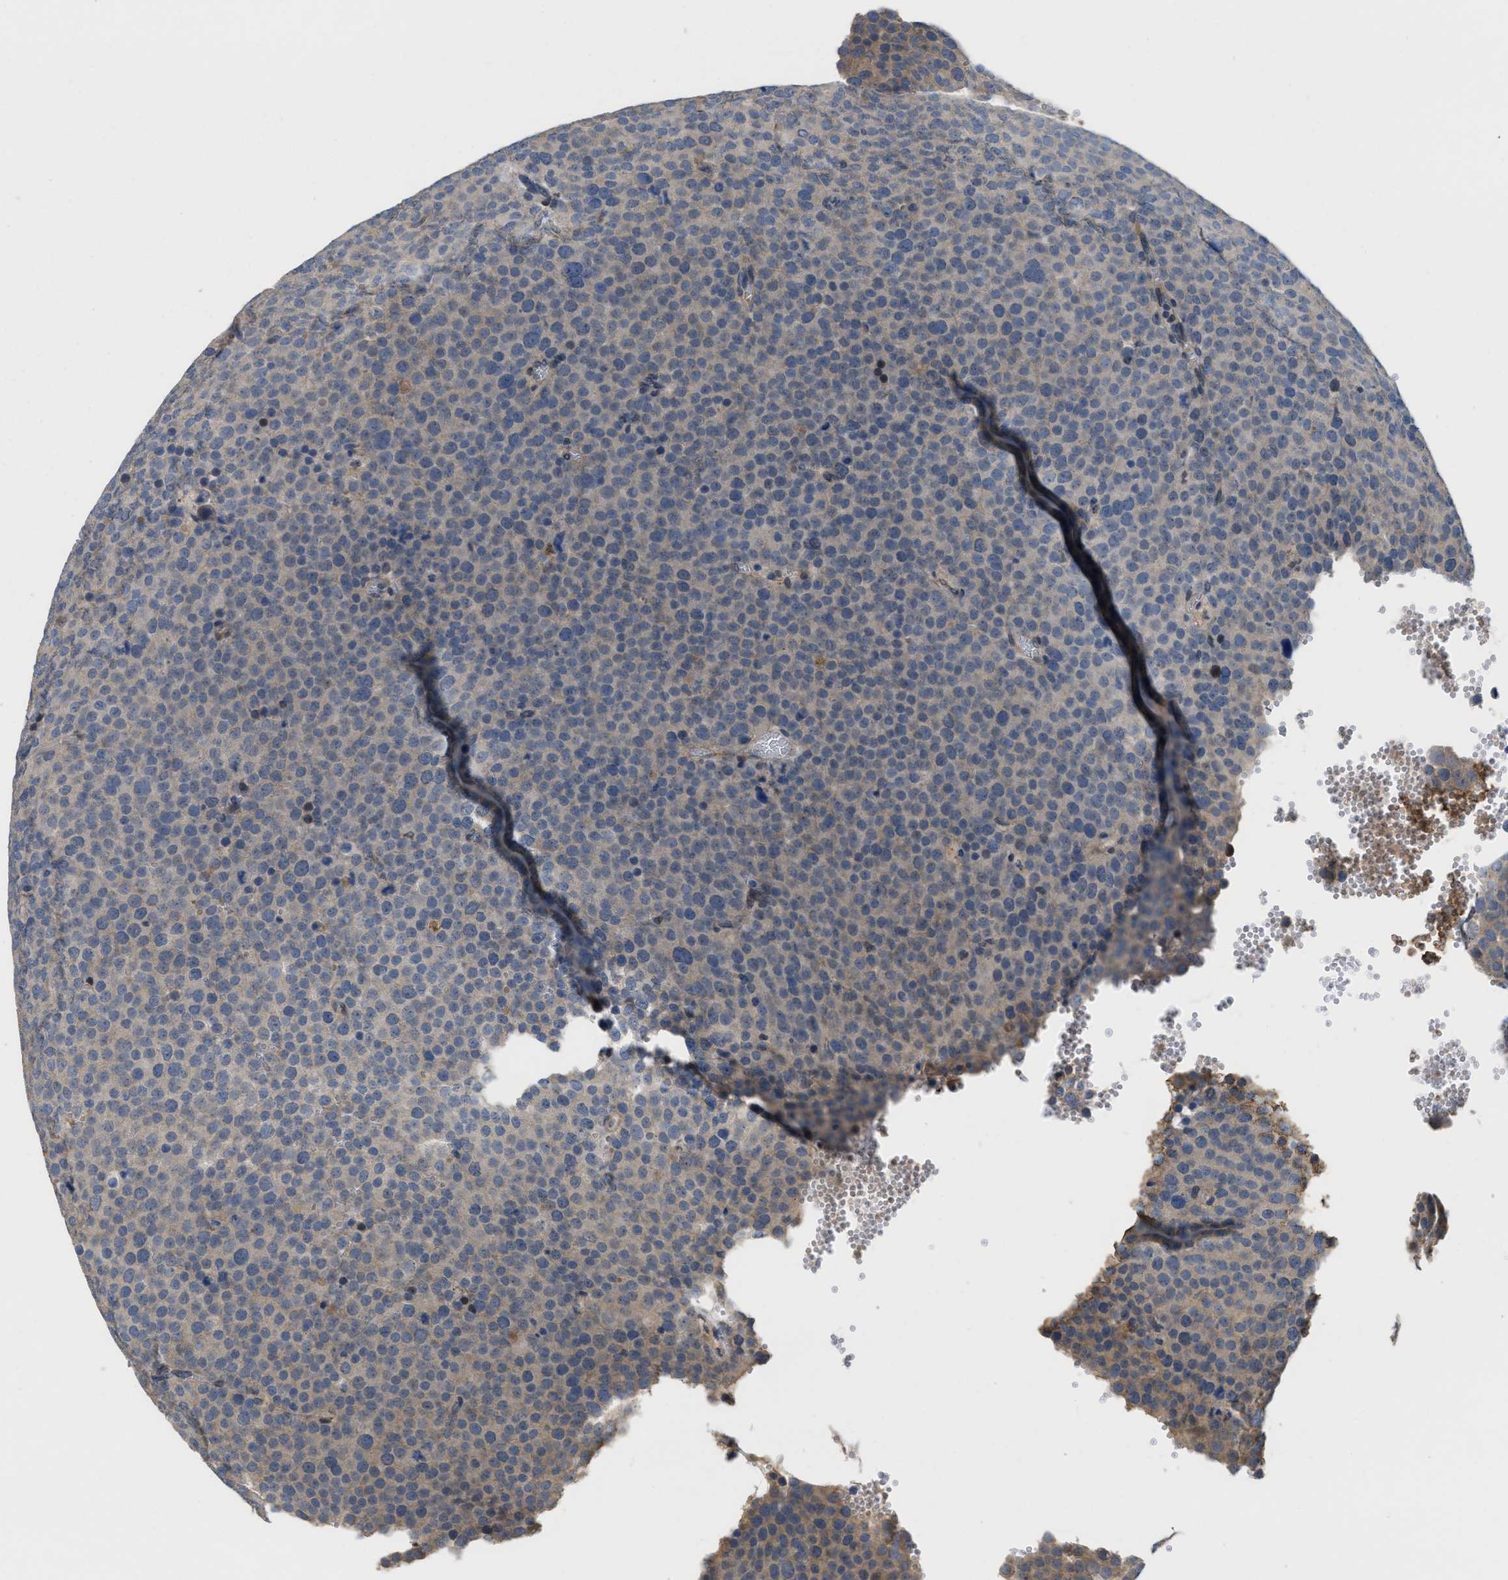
{"staining": {"intensity": "weak", "quantity": "25%-75%", "location": "cytoplasmic/membranous"}, "tissue": "testis cancer", "cell_type": "Tumor cells", "image_type": "cancer", "snomed": [{"axis": "morphology", "description": "Normal tissue, NOS"}, {"axis": "morphology", "description": "Seminoma, NOS"}, {"axis": "topography", "description": "Testis"}], "caption": "Protein analysis of testis cancer tissue shows weak cytoplasmic/membranous positivity in approximately 25%-75% of tumor cells. (DAB IHC with brightfield microscopy, high magnification).", "gene": "CDPF1", "patient": {"sex": "male", "age": 71}}